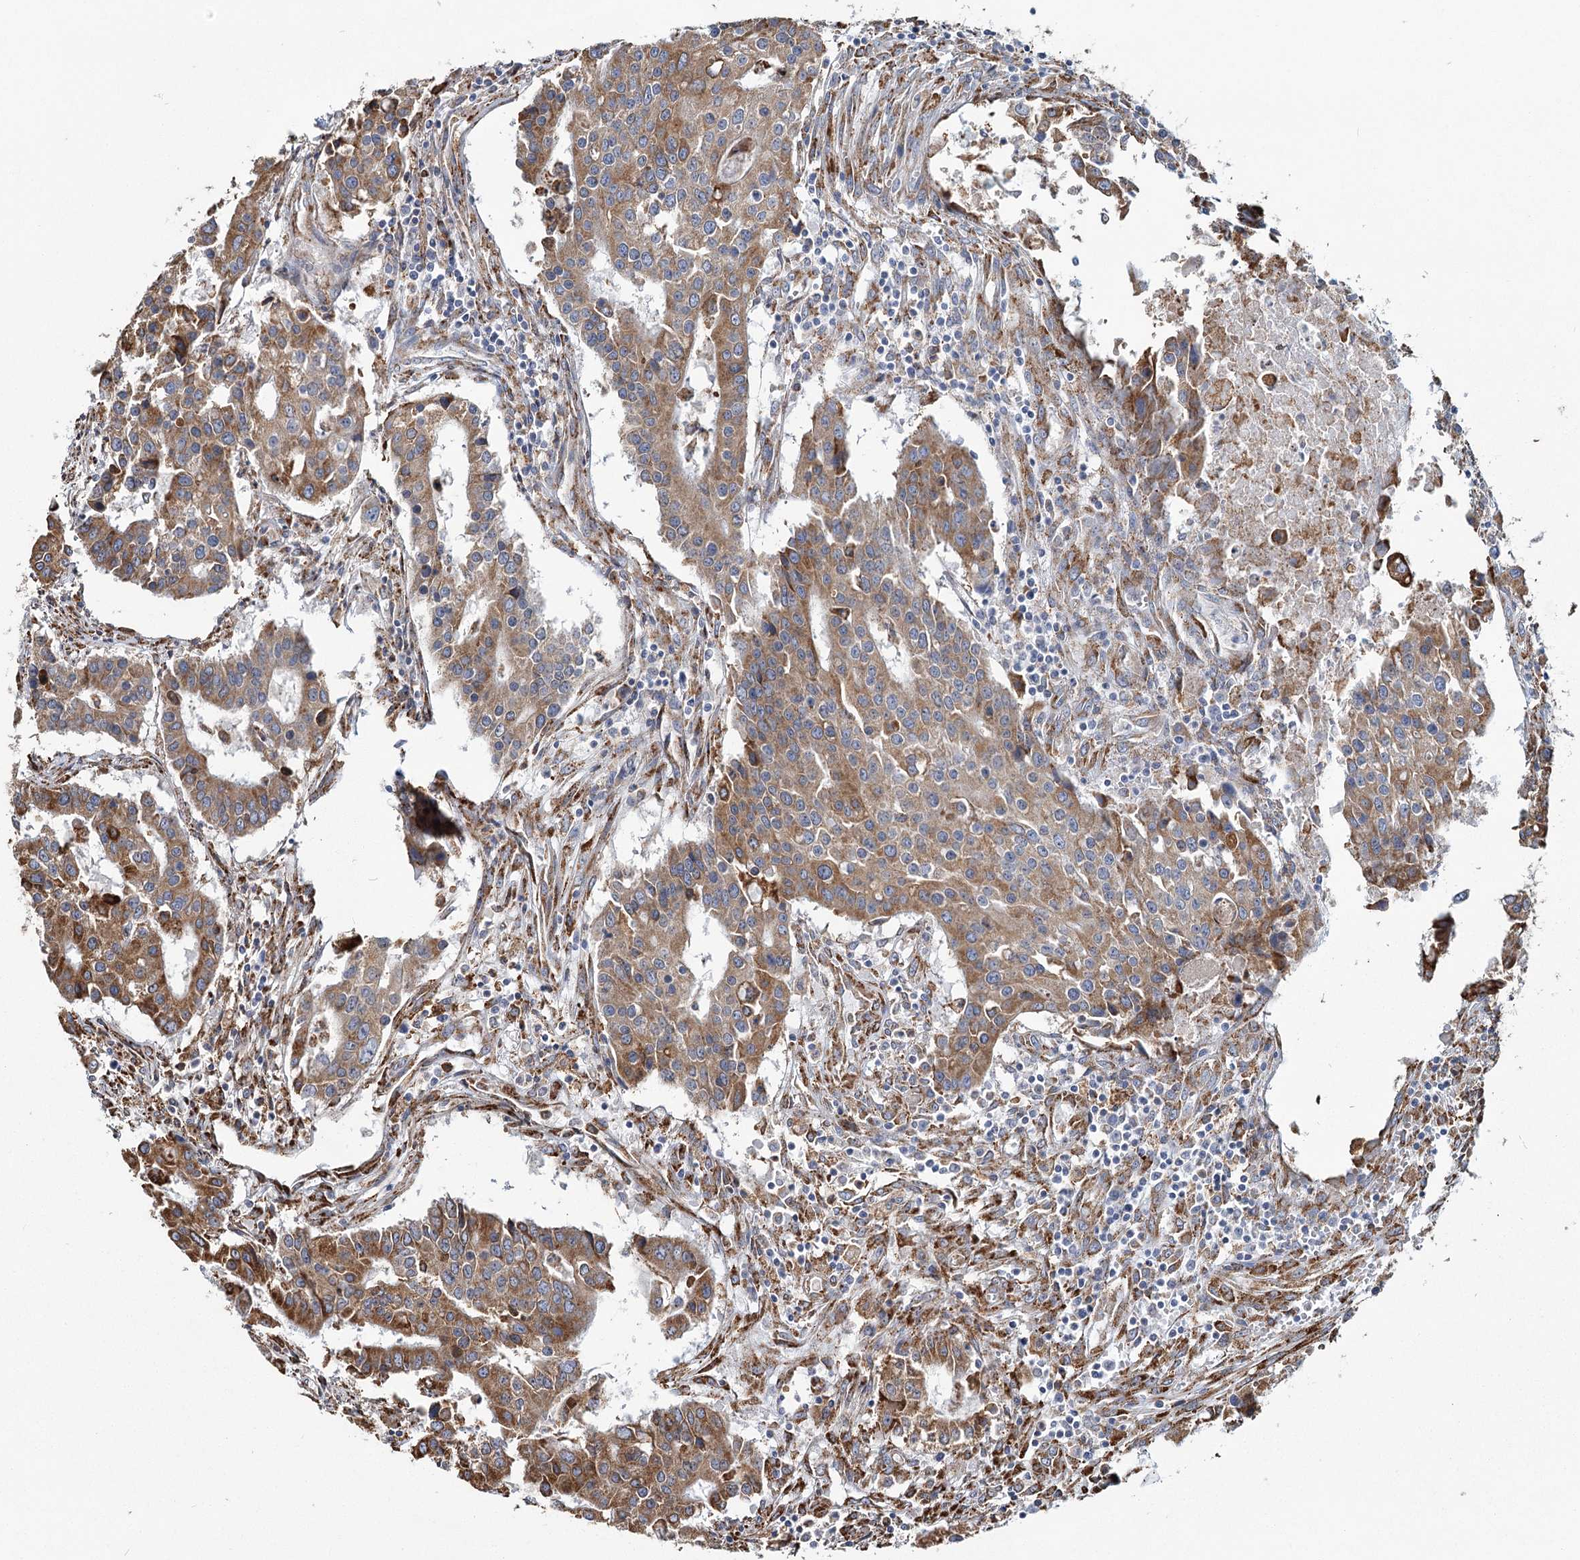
{"staining": {"intensity": "moderate", "quantity": ">75%", "location": "cytoplasmic/membranous"}, "tissue": "colorectal cancer", "cell_type": "Tumor cells", "image_type": "cancer", "snomed": [{"axis": "morphology", "description": "Adenocarcinoma, NOS"}, {"axis": "topography", "description": "Colon"}], "caption": "Human colorectal adenocarcinoma stained with a protein marker demonstrates moderate staining in tumor cells.", "gene": "ZCCHC9", "patient": {"sex": "male", "age": 77}}